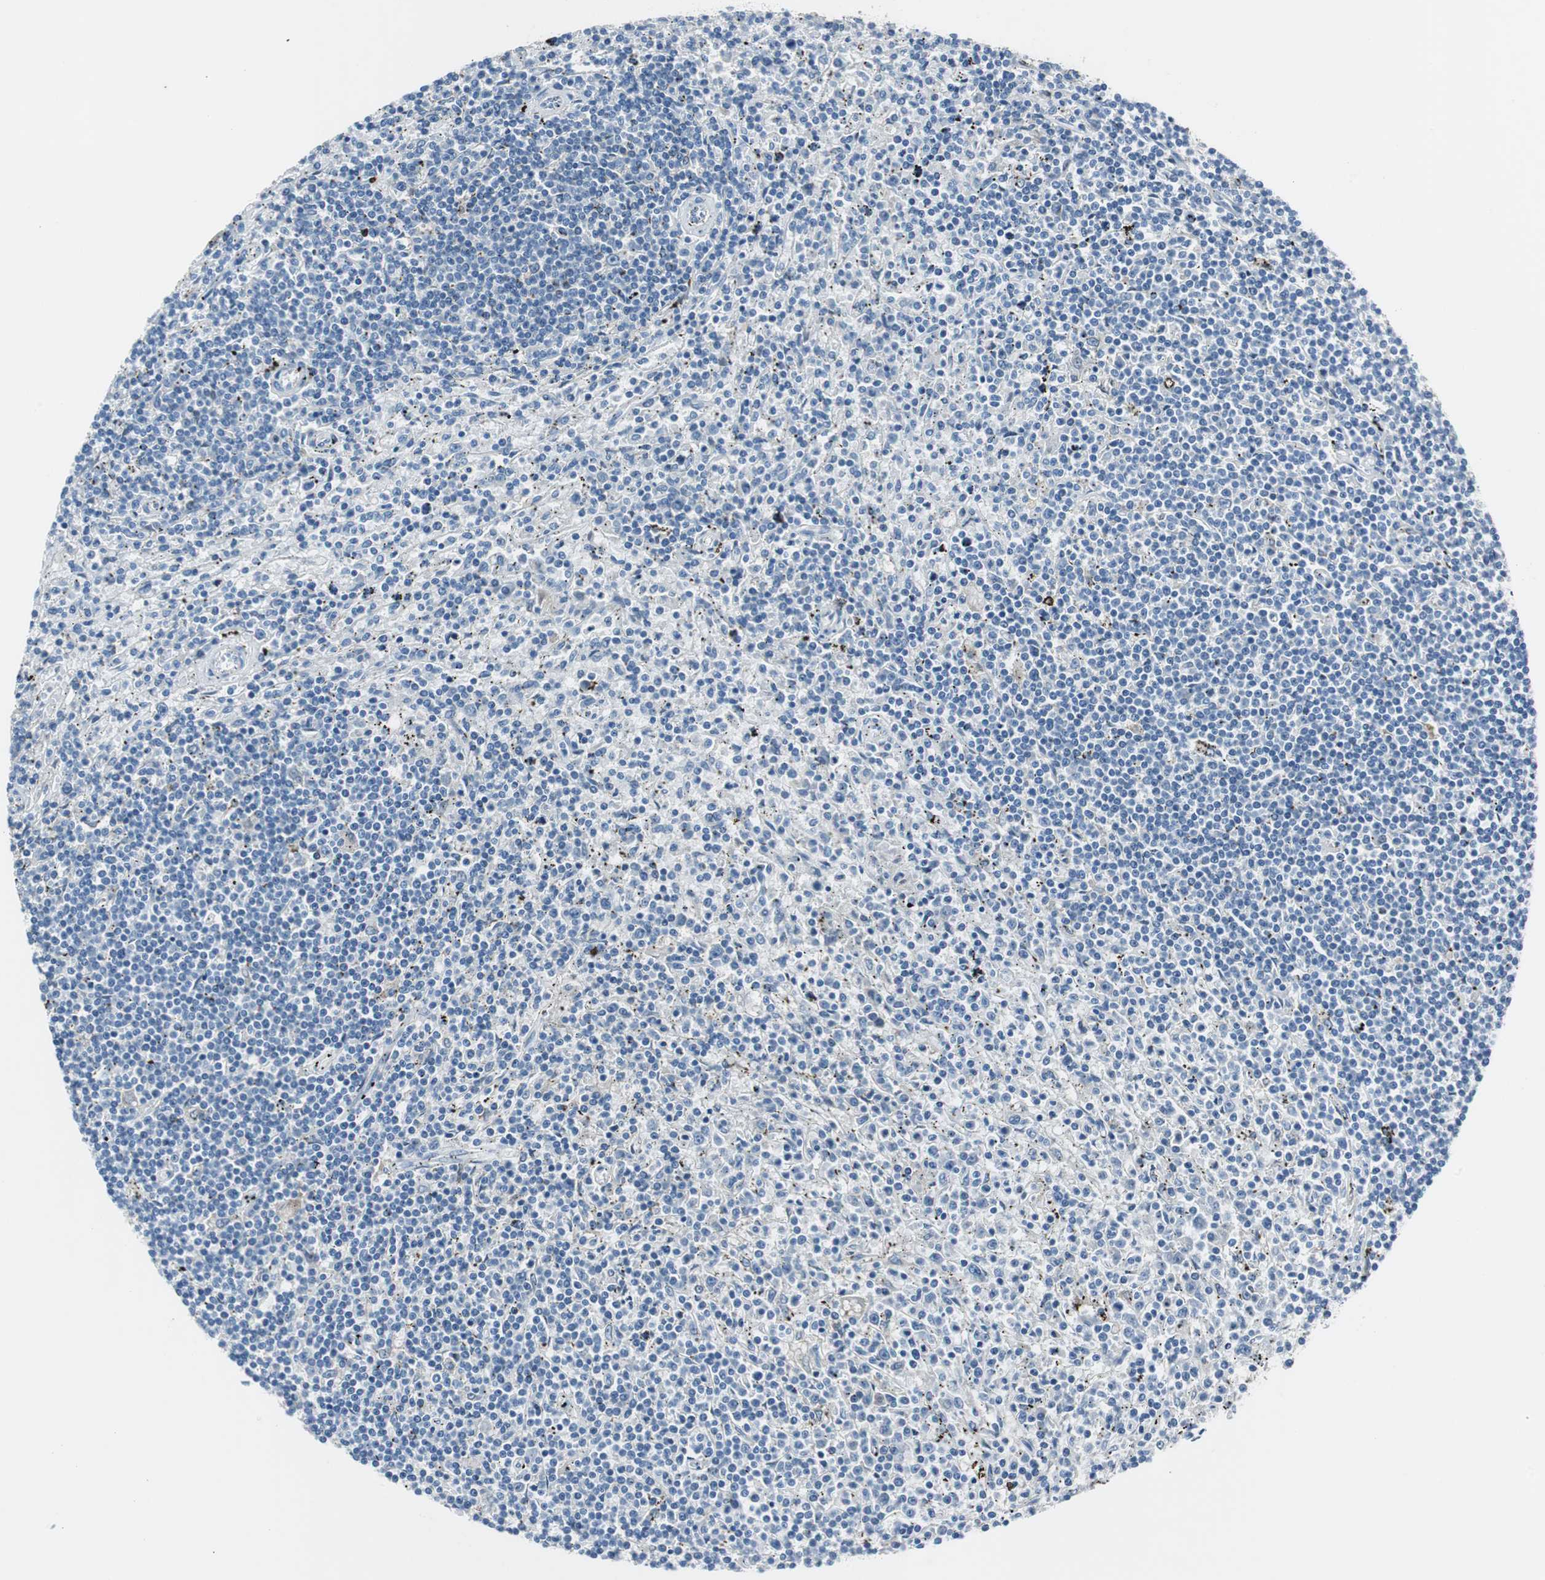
{"staining": {"intensity": "negative", "quantity": "none", "location": "none"}, "tissue": "lymphoma", "cell_type": "Tumor cells", "image_type": "cancer", "snomed": [{"axis": "morphology", "description": "Malignant lymphoma, non-Hodgkin's type, Low grade"}, {"axis": "topography", "description": "Spleen"}], "caption": "An immunohistochemistry histopathology image of low-grade malignant lymphoma, non-Hodgkin's type is shown. There is no staining in tumor cells of low-grade malignant lymphoma, non-Hodgkin's type. The staining is performed using DAB brown chromogen with nuclei counter-stained in using hematoxylin.", "gene": "SERPINF1", "patient": {"sex": "male", "age": 76}}